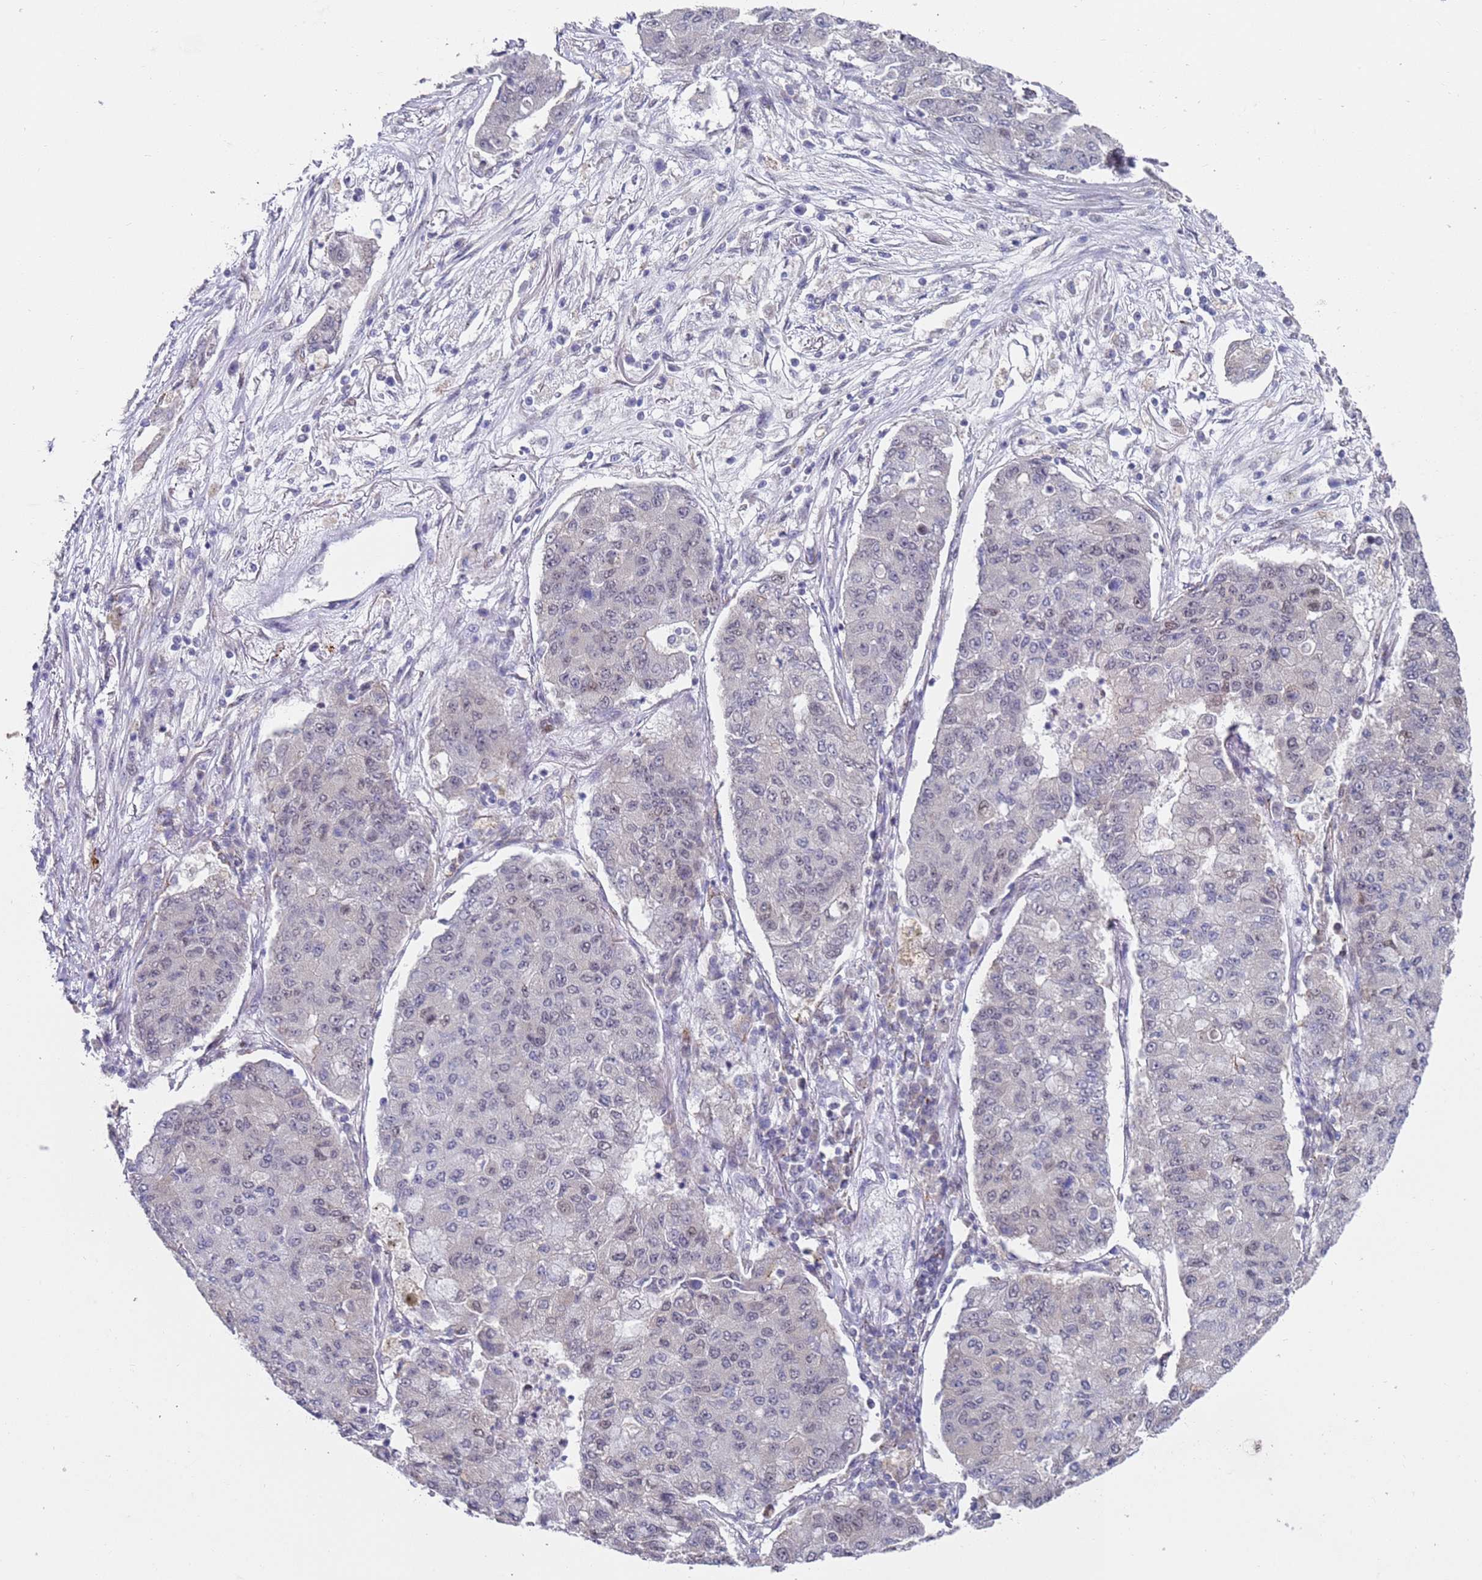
{"staining": {"intensity": "negative", "quantity": "none", "location": "none"}, "tissue": "lung cancer", "cell_type": "Tumor cells", "image_type": "cancer", "snomed": [{"axis": "morphology", "description": "Squamous cell carcinoma, NOS"}, {"axis": "topography", "description": "Lung"}], "caption": "Histopathology image shows no protein expression in tumor cells of lung cancer tissue. (Brightfield microscopy of DAB IHC at high magnification).", "gene": "COPS6", "patient": {"sex": "male", "age": 74}}